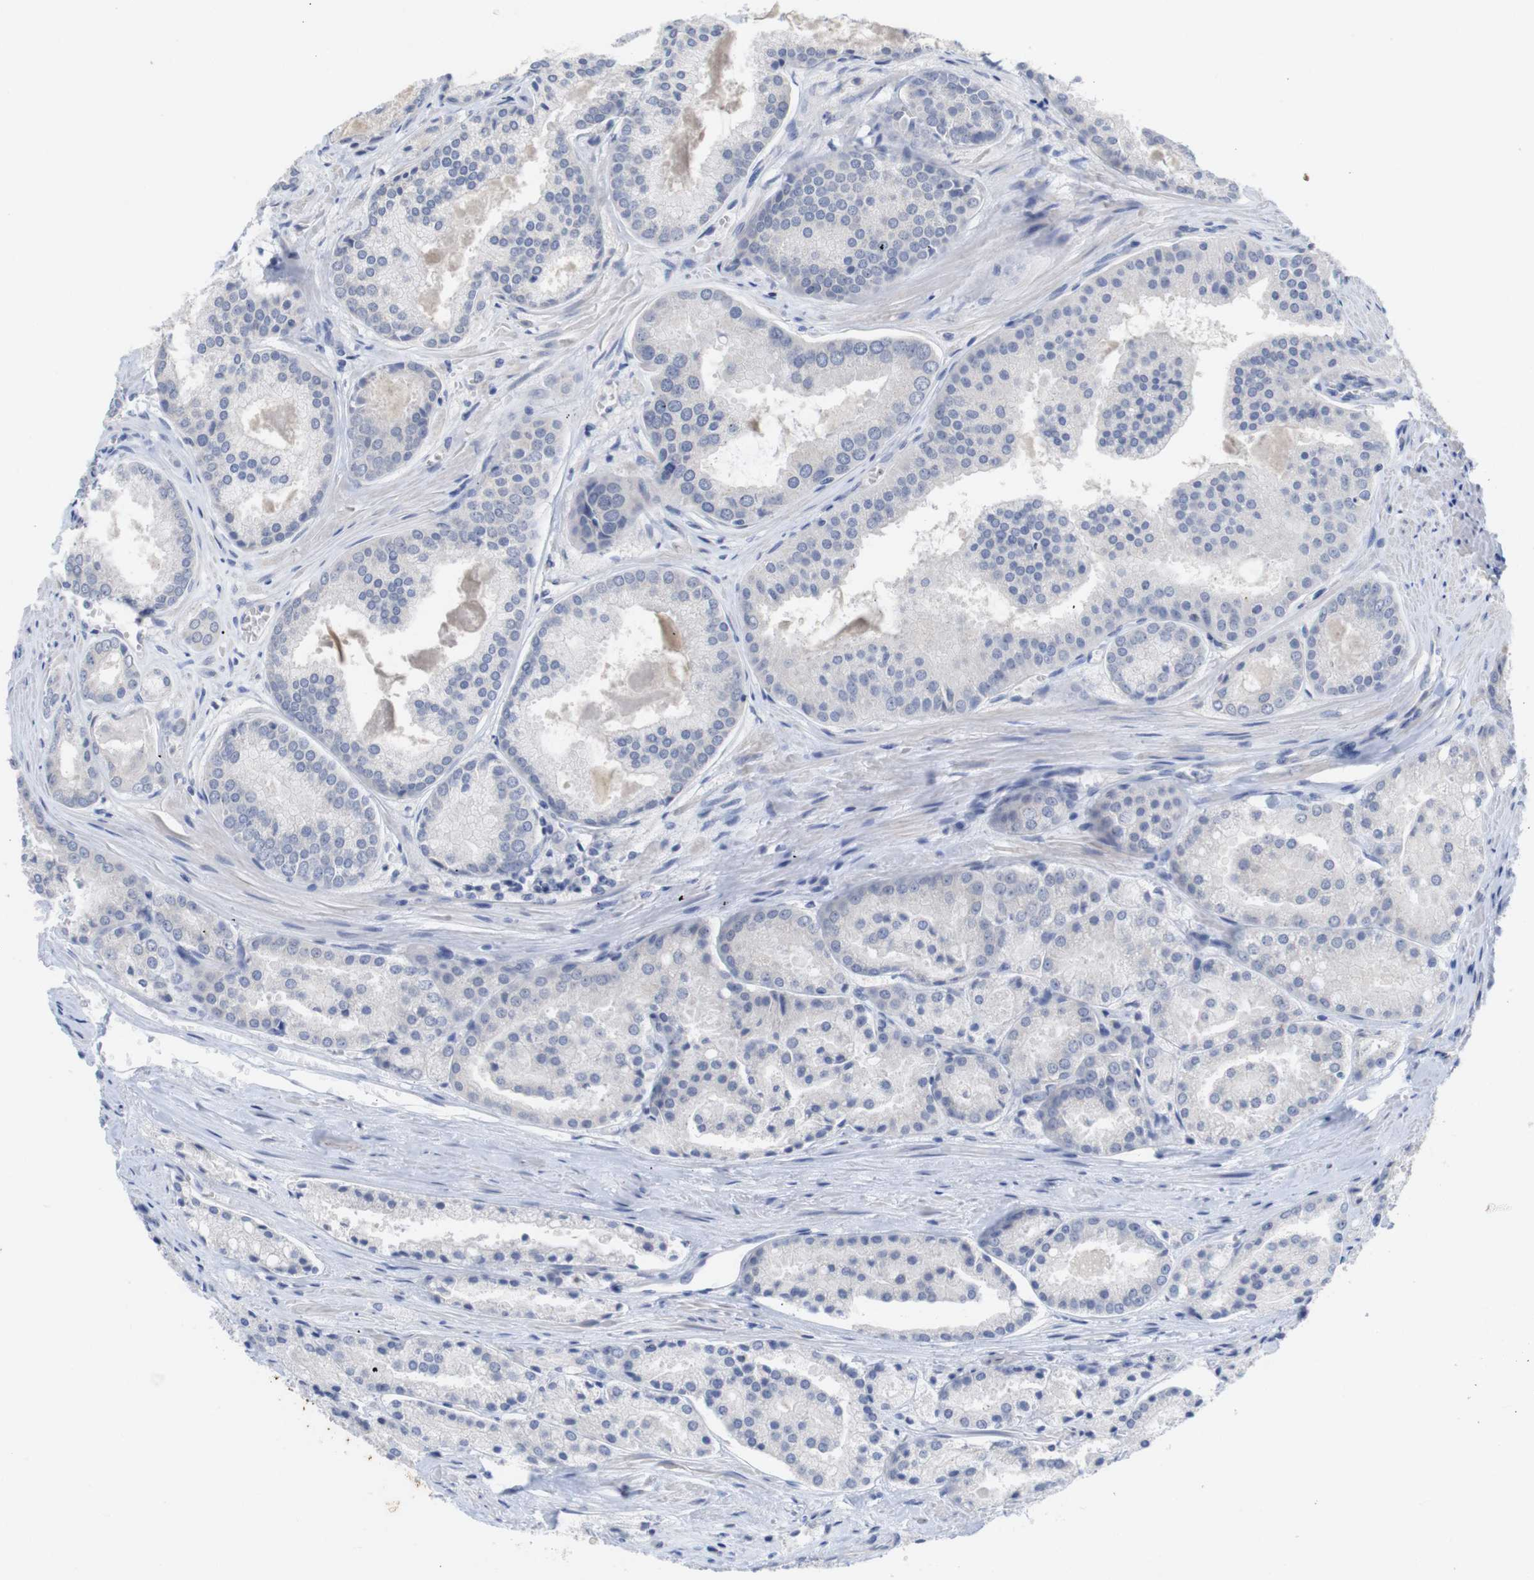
{"staining": {"intensity": "negative", "quantity": "none", "location": "none"}, "tissue": "prostate cancer", "cell_type": "Tumor cells", "image_type": "cancer", "snomed": [{"axis": "morphology", "description": "Adenocarcinoma, Low grade"}, {"axis": "topography", "description": "Prostate"}], "caption": "Prostate cancer was stained to show a protein in brown. There is no significant positivity in tumor cells. (DAB (3,3'-diaminobenzidine) immunohistochemistry with hematoxylin counter stain).", "gene": "TNNI3", "patient": {"sex": "male", "age": 64}}